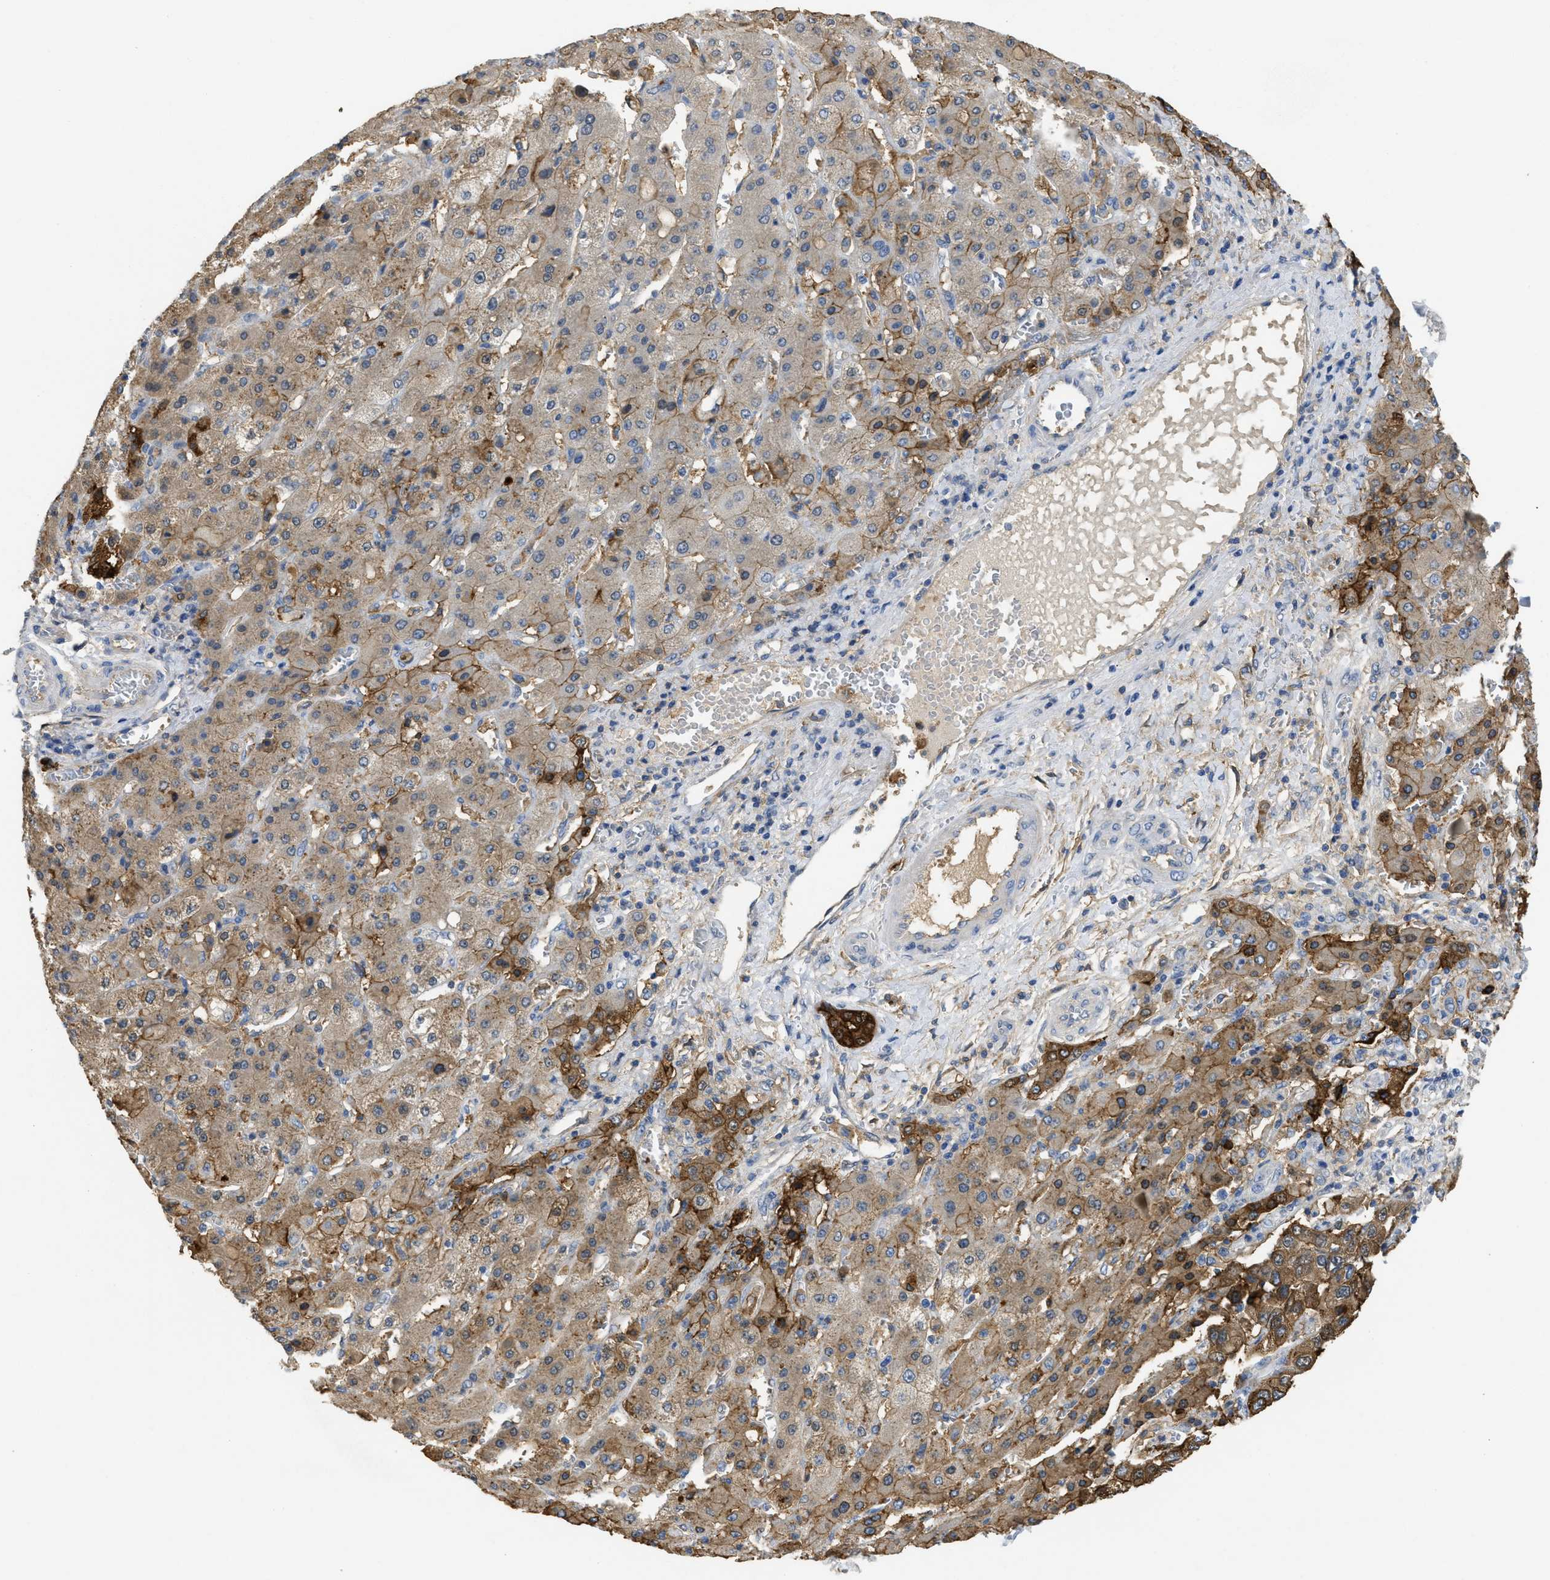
{"staining": {"intensity": "moderate", "quantity": "25%-75%", "location": "cytoplasmic/membranous"}, "tissue": "liver cancer", "cell_type": "Tumor cells", "image_type": "cancer", "snomed": [{"axis": "morphology", "description": "Cholangiocarcinoma"}, {"axis": "topography", "description": "Liver"}], "caption": "The photomicrograph reveals immunohistochemical staining of liver cancer. There is moderate cytoplasmic/membranous expression is identified in about 25%-75% of tumor cells.", "gene": "ANXA4", "patient": {"sex": "female", "age": 52}}